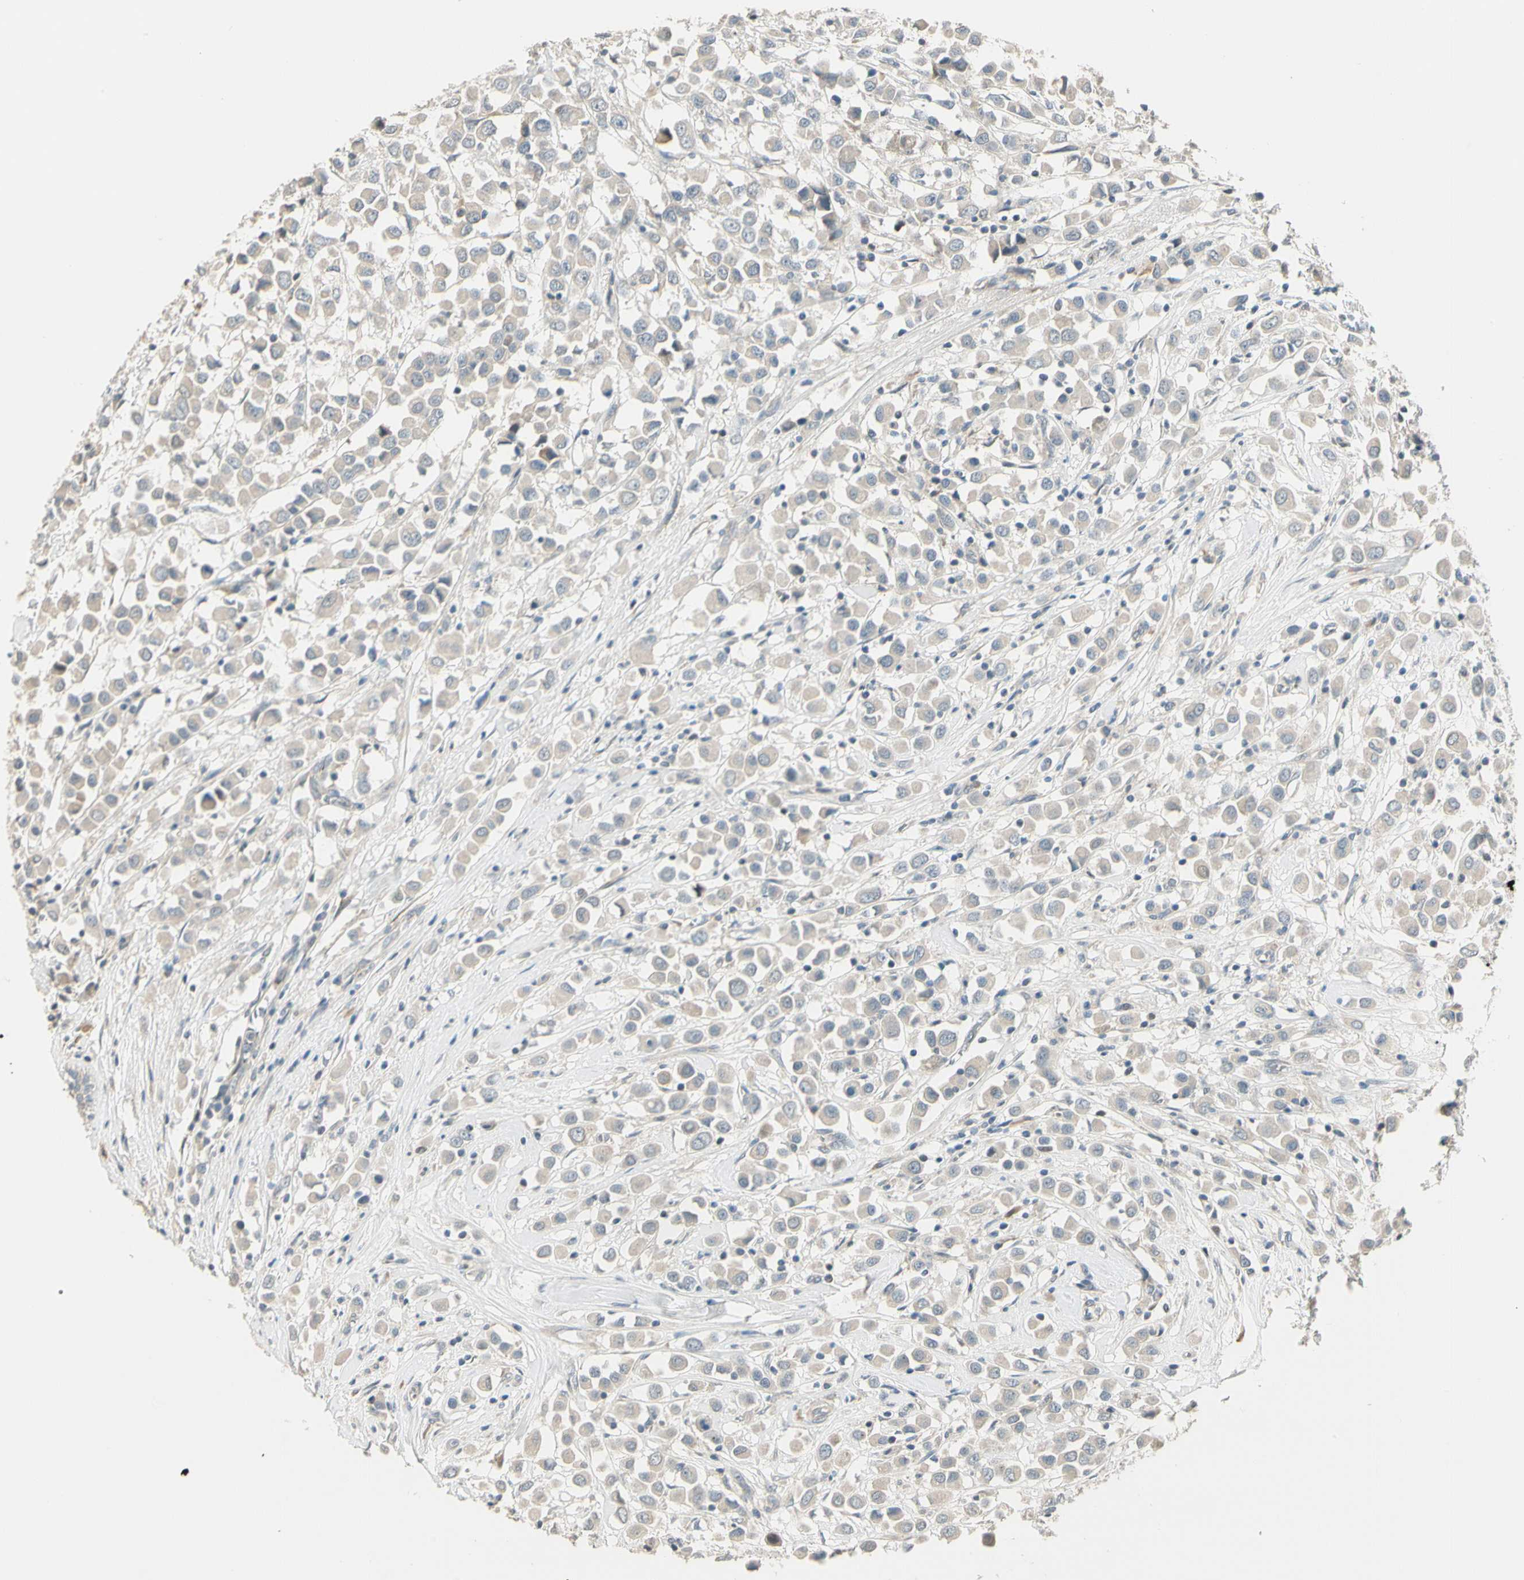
{"staining": {"intensity": "negative", "quantity": "none", "location": "none"}, "tissue": "breast cancer", "cell_type": "Tumor cells", "image_type": "cancer", "snomed": [{"axis": "morphology", "description": "Duct carcinoma"}, {"axis": "topography", "description": "Breast"}], "caption": "Human breast cancer (intraductal carcinoma) stained for a protein using immunohistochemistry (IHC) exhibits no staining in tumor cells.", "gene": "PCDHB15", "patient": {"sex": "female", "age": 61}}